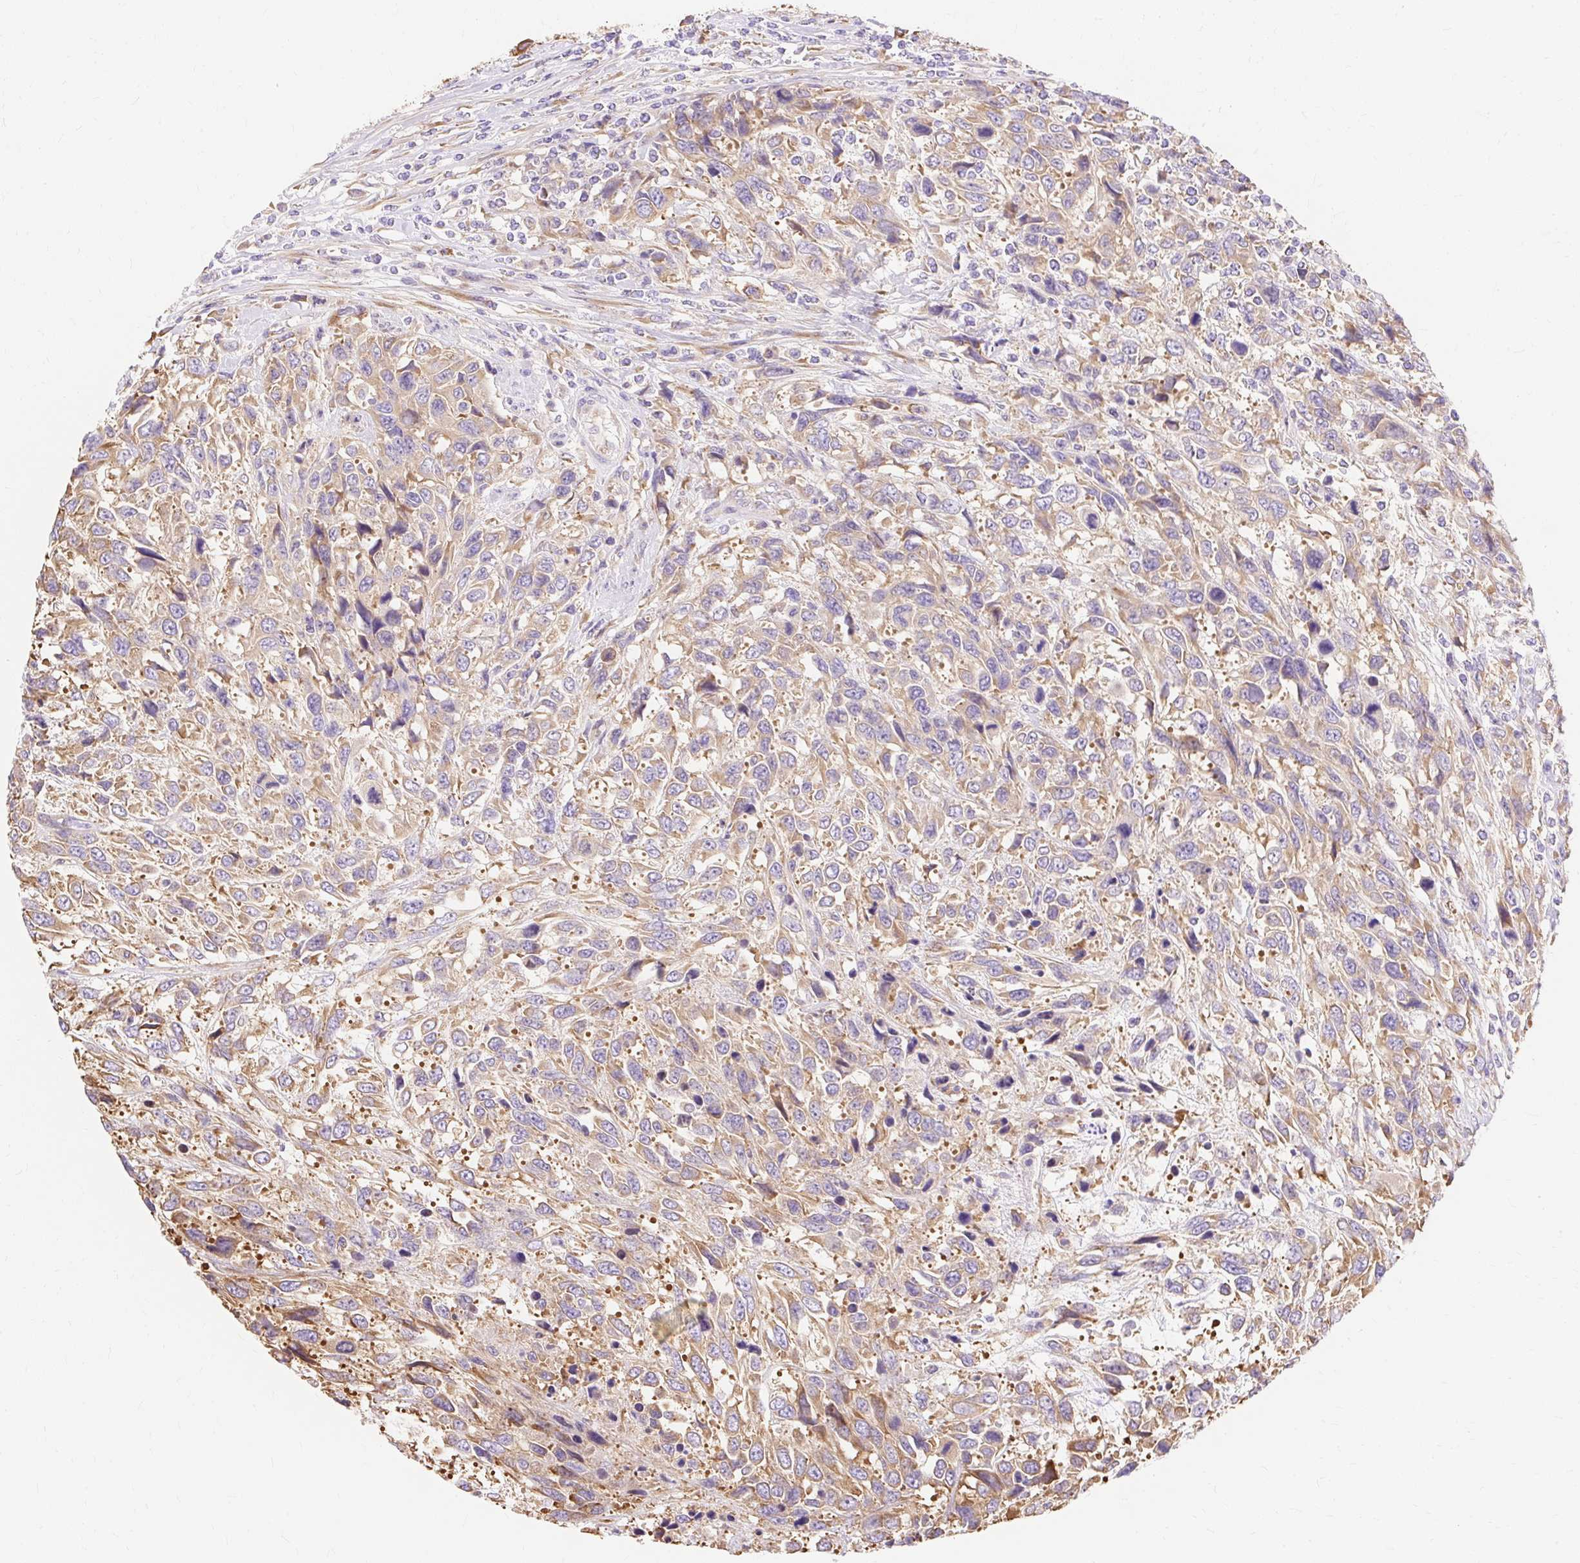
{"staining": {"intensity": "moderate", "quantity": ">75%", "location": "cytoplasmic/membranous"}, "tissue": "urothelial cancer", "cell_type": "Tumor cells", "image_type": "cancer", "snomed": [{"axis": "morphology", "description": "Urothelial carcinoma, High grade"}, {"axis": "topography", "description": "Urinary bladder"}], "caption": "Tumor cells display moderate cytoplasmic/membranous staining in approximately >75% of cells in urothelial cancer.", "gene": "RPS17", "patient": {"sex": "female", "age": 70}}